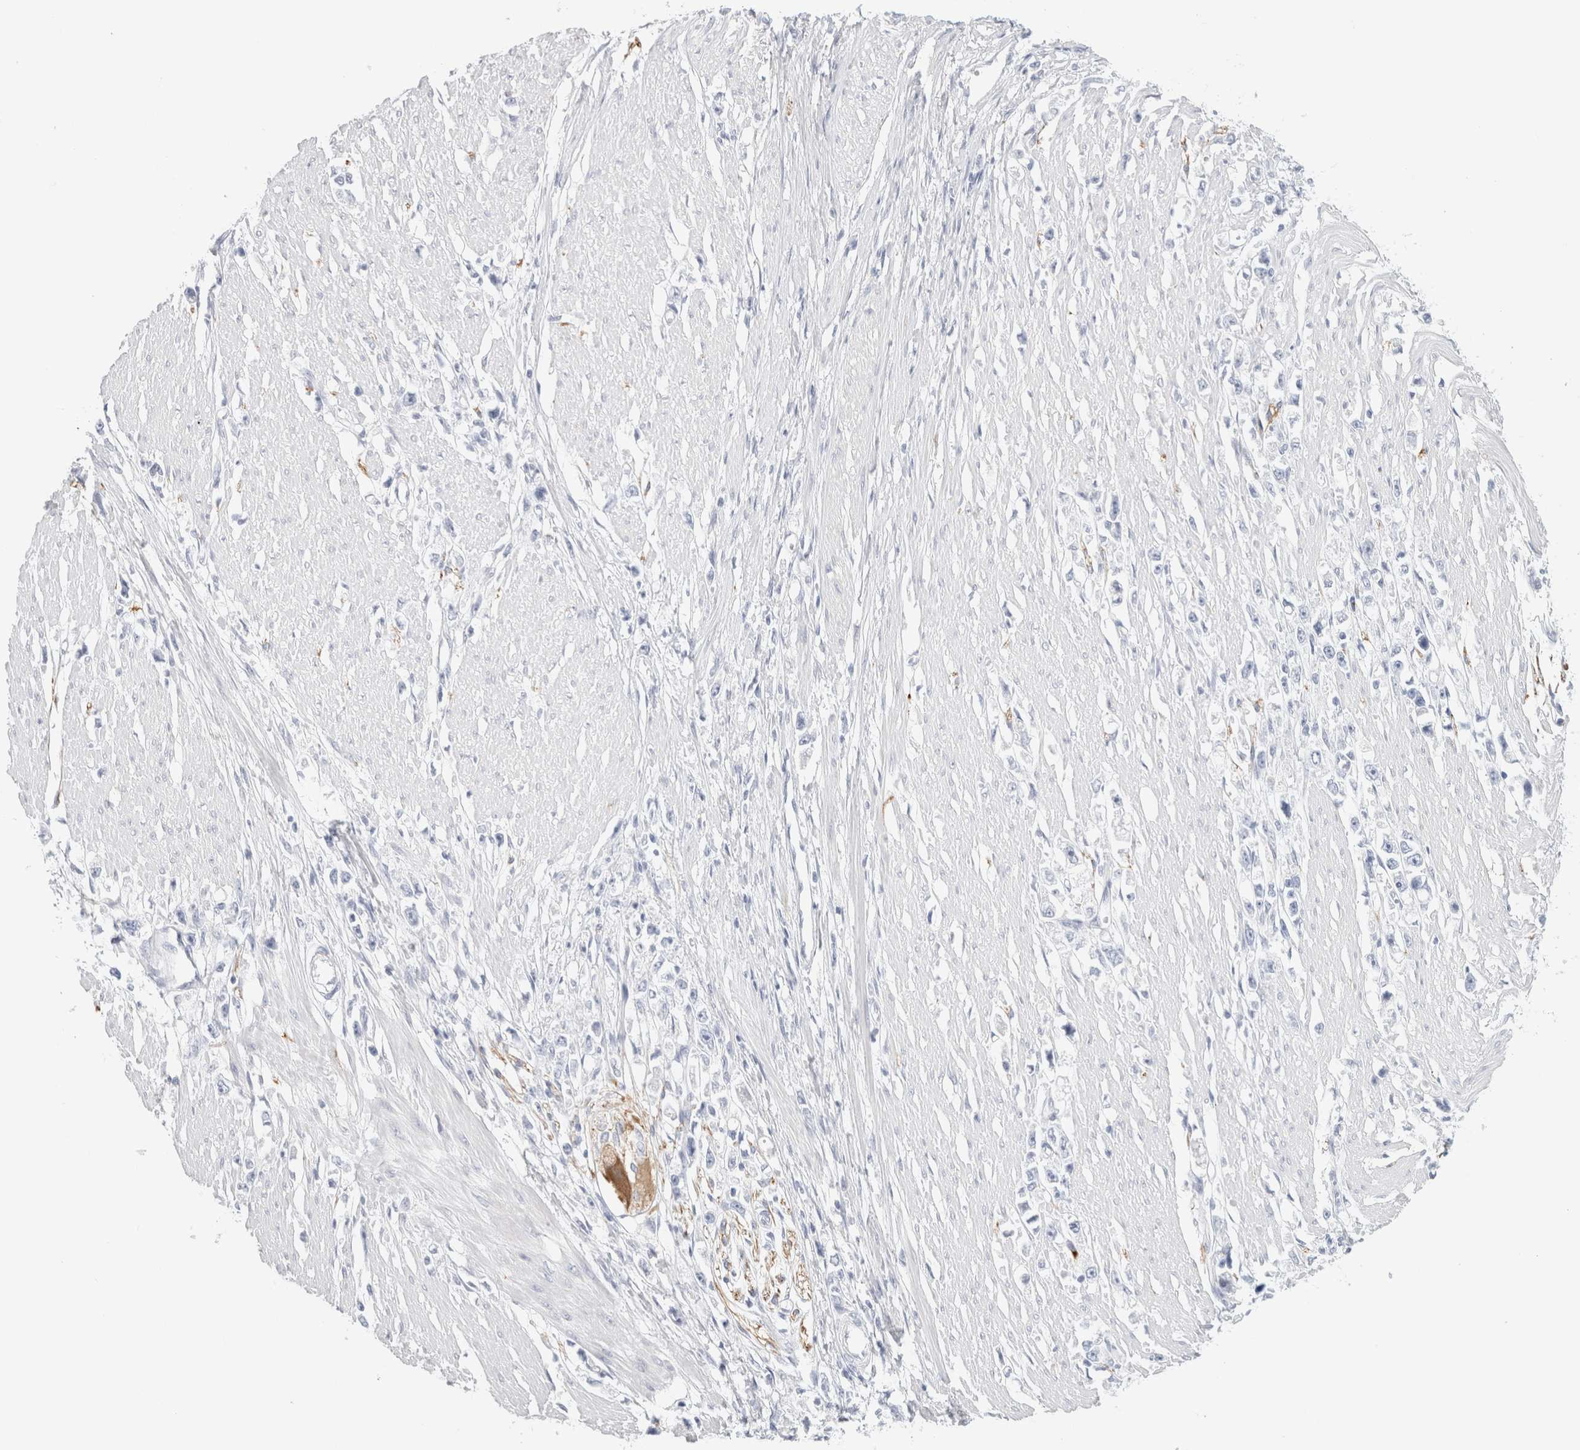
{"staining": {"intensity": "negative", "quantity": "none", "location": "none"}, "tissue": "stomach cancer", "cell_type": "Tumor cells", "image_type": "cancer", "snomed": [{"axis": "morphology", "description": "Adenocarcinoma, NOS"}, {"axis": "topography", "description": "Stomach"}], "caption": "A high-resolution histopathology image shows immunohistochemistry (IHC) staining of adenocarcinoma (stomach), which demonstrates no significant positivity in tumor cells. Brightfield microscopy of IHC stained with DAB (3,3'-diaminobenzidine) (brown) and hematoxylin (blue), captured at high magnification.", "gene": "RTN4", "patient": {"sex": "female", "age": 59}}